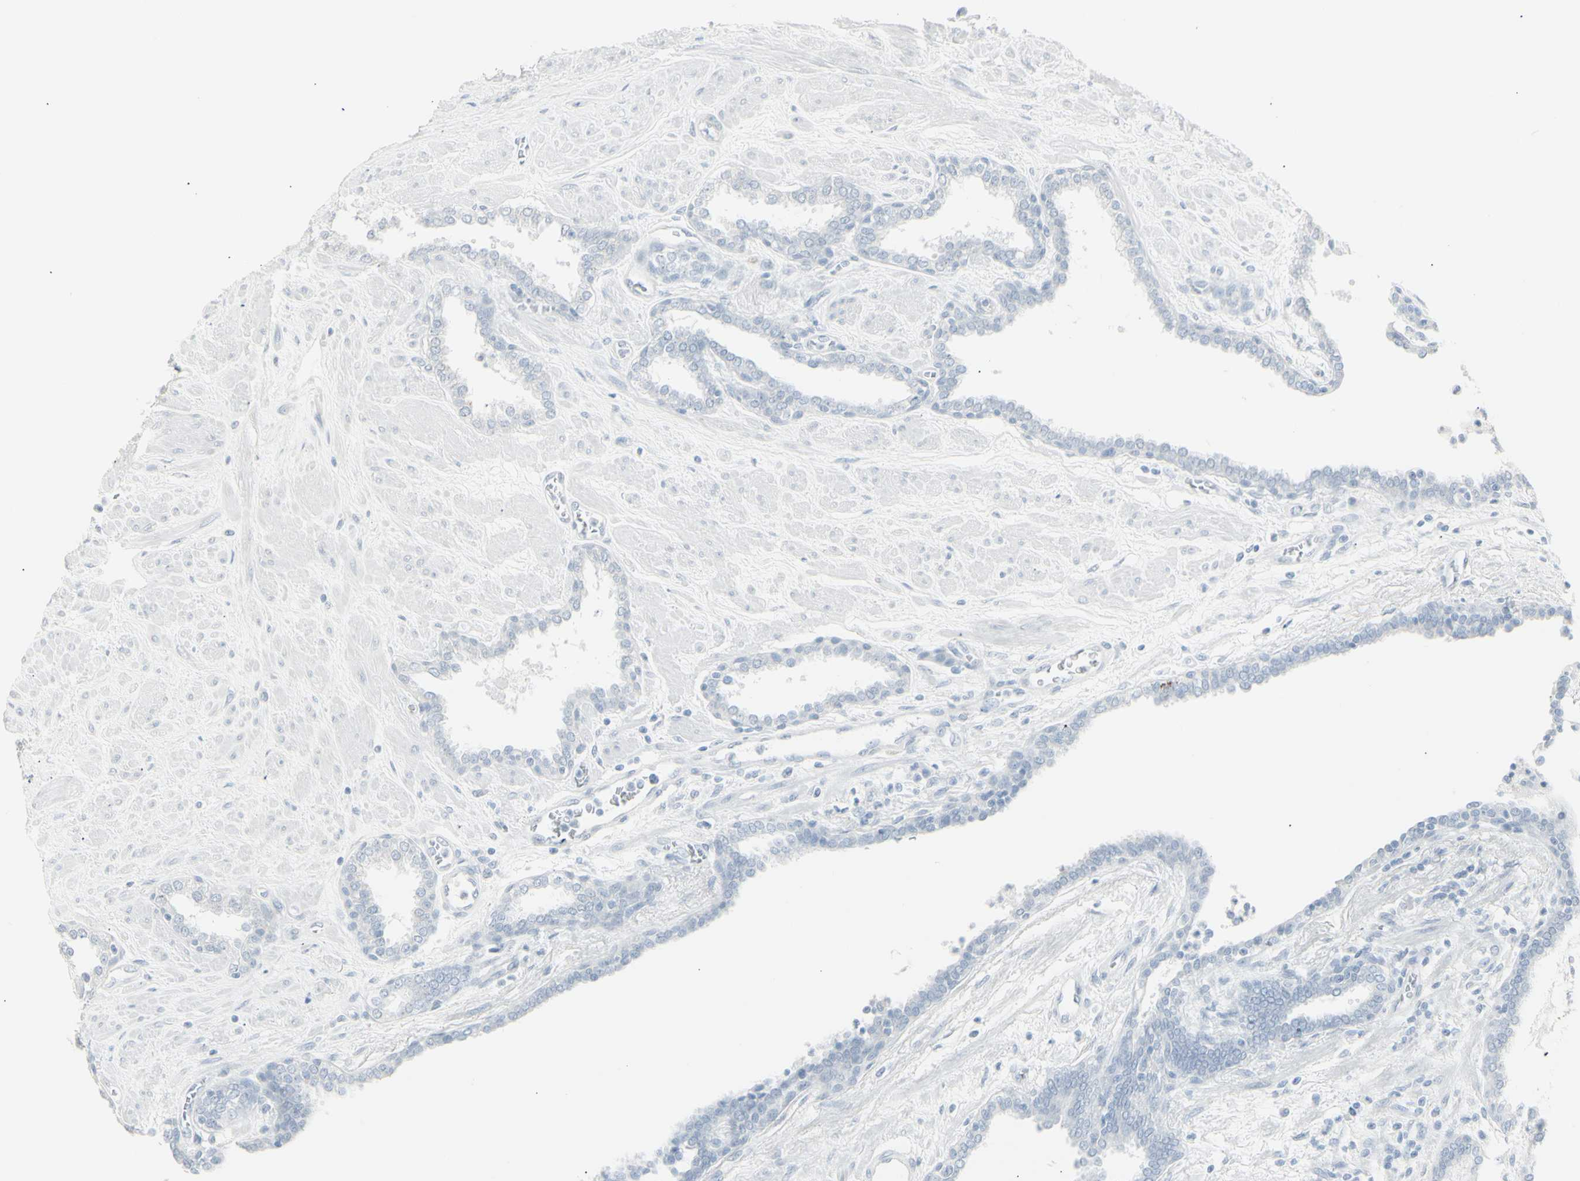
{"staining": {"intensity": "negative", "quantity": "none", "location": "none"}, "tissue": "prostate", "cell_type": "Glandular cells", "image_type": "normal", "snomed": [{"axis": "morphology", "description": "Normal tissue, NOS"}, {"axis": "topography", "description": "Prostate"}], "caption": "High magnification brightfield microscopy of unremarkable prostate stained with DAB (3,3'-diaminobenzidine) (brown) and counterstained with hematoxylin (blue): glandular cells show no significant positivity. The staining is performed using DAB (3,3'-diaminobenzidine) brown chromogen with nuclei counter-stained in using hematoxylin.", "gene": "YBX2", "patient": {"sex": "male", "age": 51}}